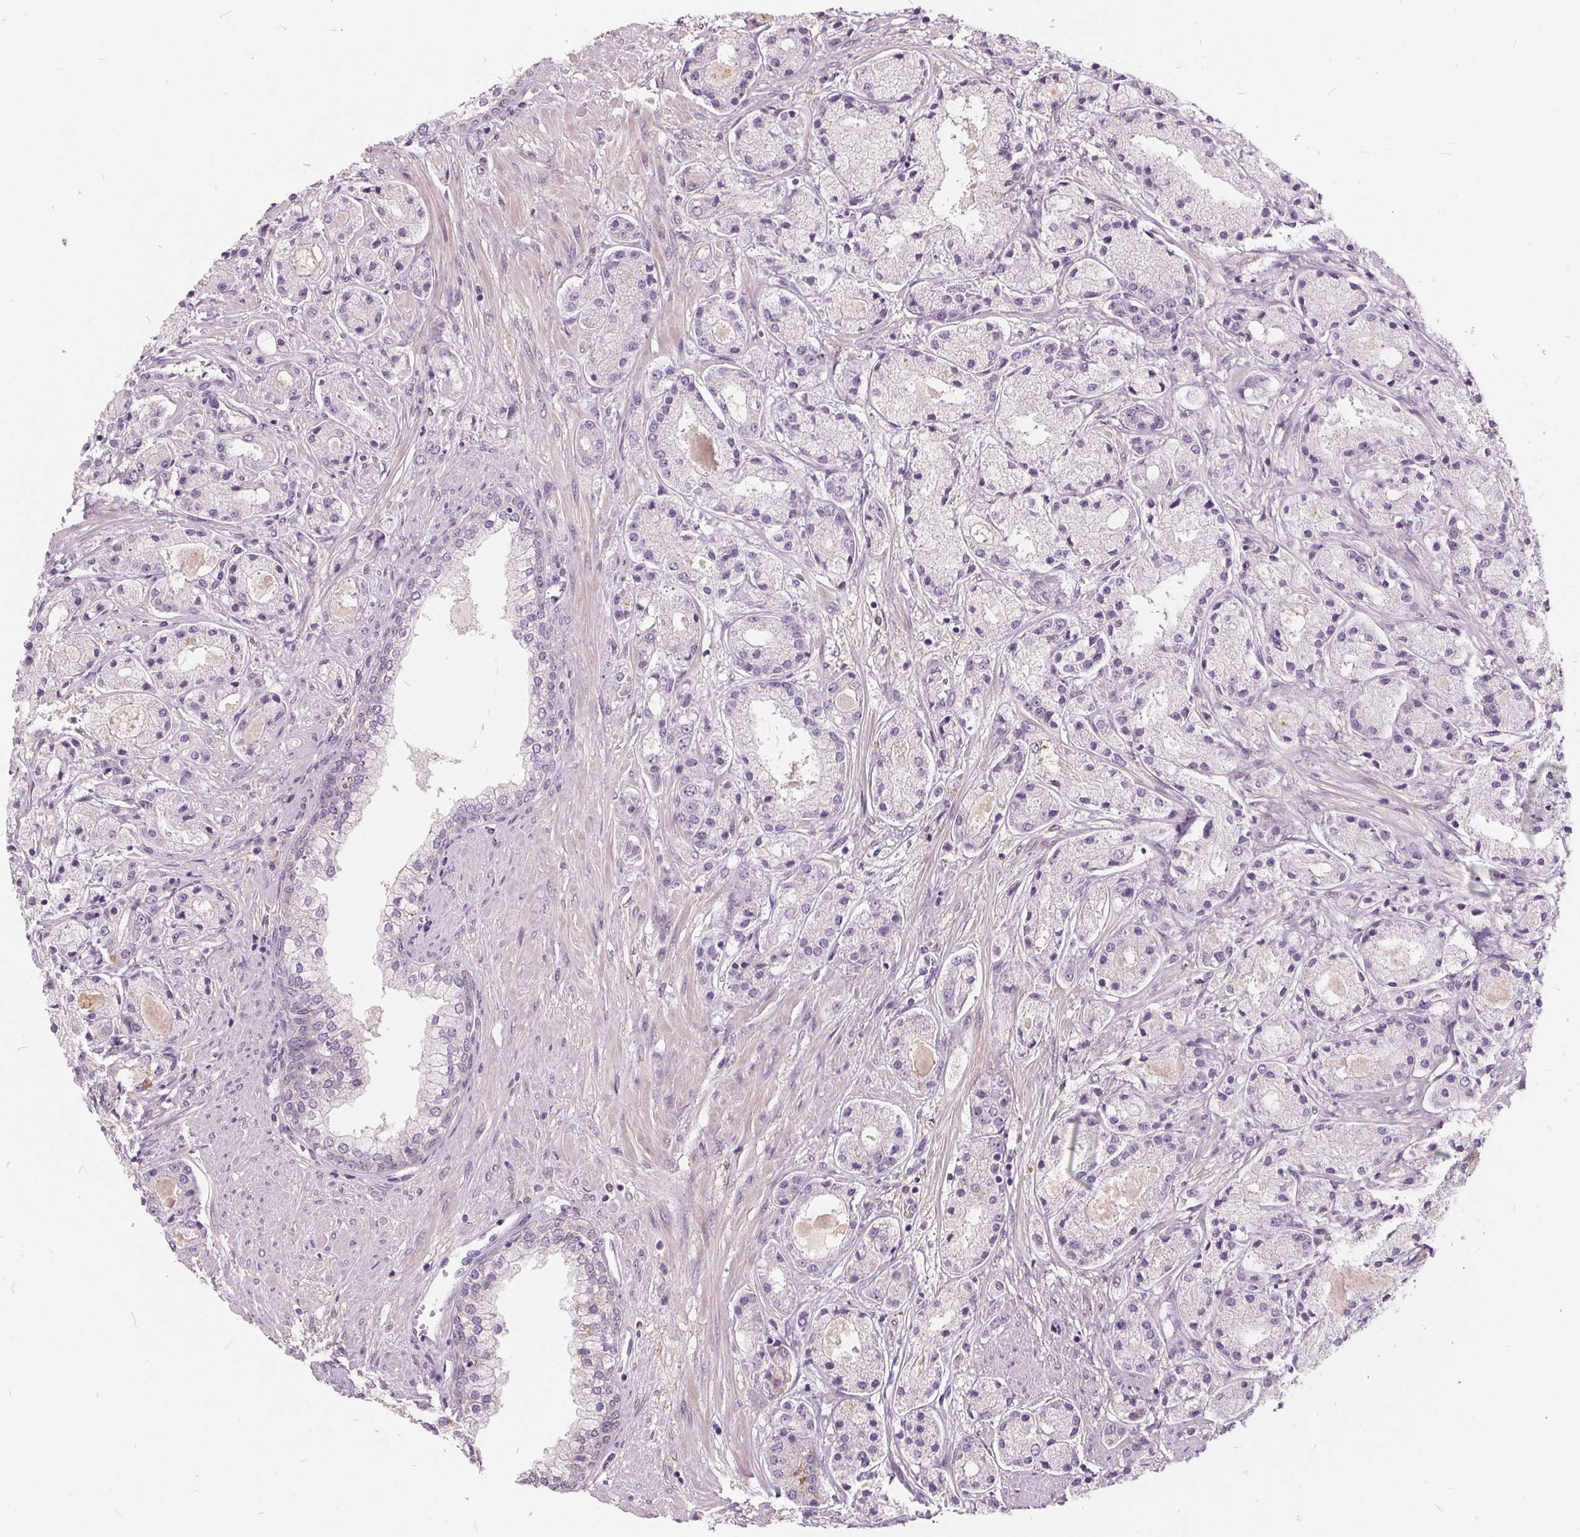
{"staining": {"intensity": "negative", "quantity": "none", "location": "none"}, "tissue": "prostate cancer", "cell_type": "Tumor cells", "image_type": "cancer", "snomed": [{"axis": "morphology", "description": "Adenocarcinoma, High grade"}, {"axis": "topography", "description": "Prostate"}], "caption": "High magnification brightfield microscopy of prostate cancer stained with DAB (brown) and counterstained with hematoxylin (blue): tumor cells show no significant positivity. (Stains: DAB immunohistochemistry (IHC) with hematoxylin counter stain, Microscopy: brightfield microscopy at high magnification).", "gene": "HAAO", "patient": {"sex": "male", "age": 67}}